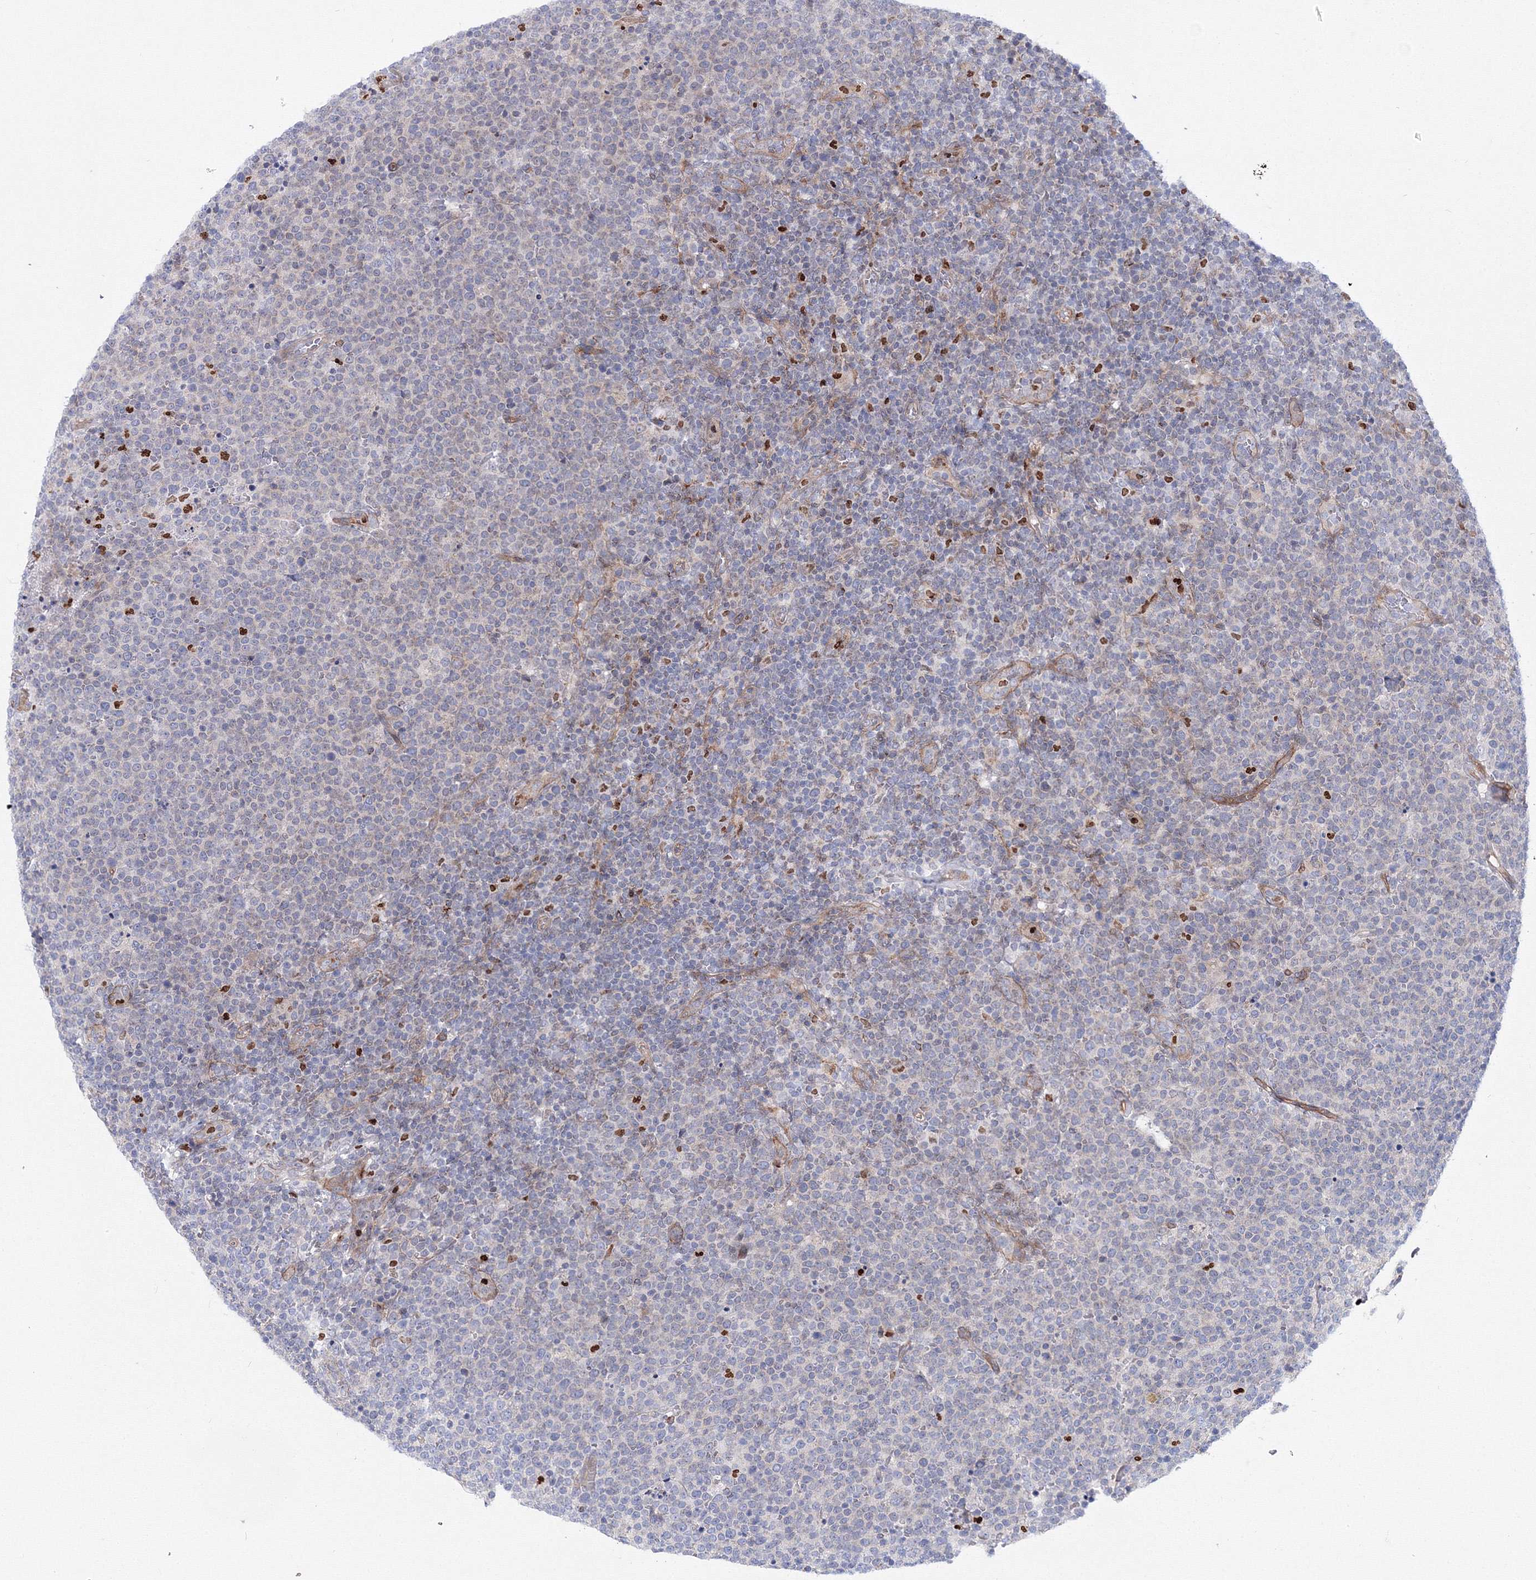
{"staining": {"intensity": "negative", "quantity": "none", "location": "none"}, "tissue": "lymphoma", "cell_type": "Tumor cells", "image_type": "cancer", "snomed": [{"axis": "morphology", "description": "Malignant lymphoma, non-Hodgkin's type, High grade"}, {"axis": "topography", "description": "Lymph node"}], "caption": "This is an immunohistochemistry (IHC) image of lymphoma. There is no expression in tumor cells.", "gene": "C11orf52", "patient": {"sex": "male", "age": 61}}